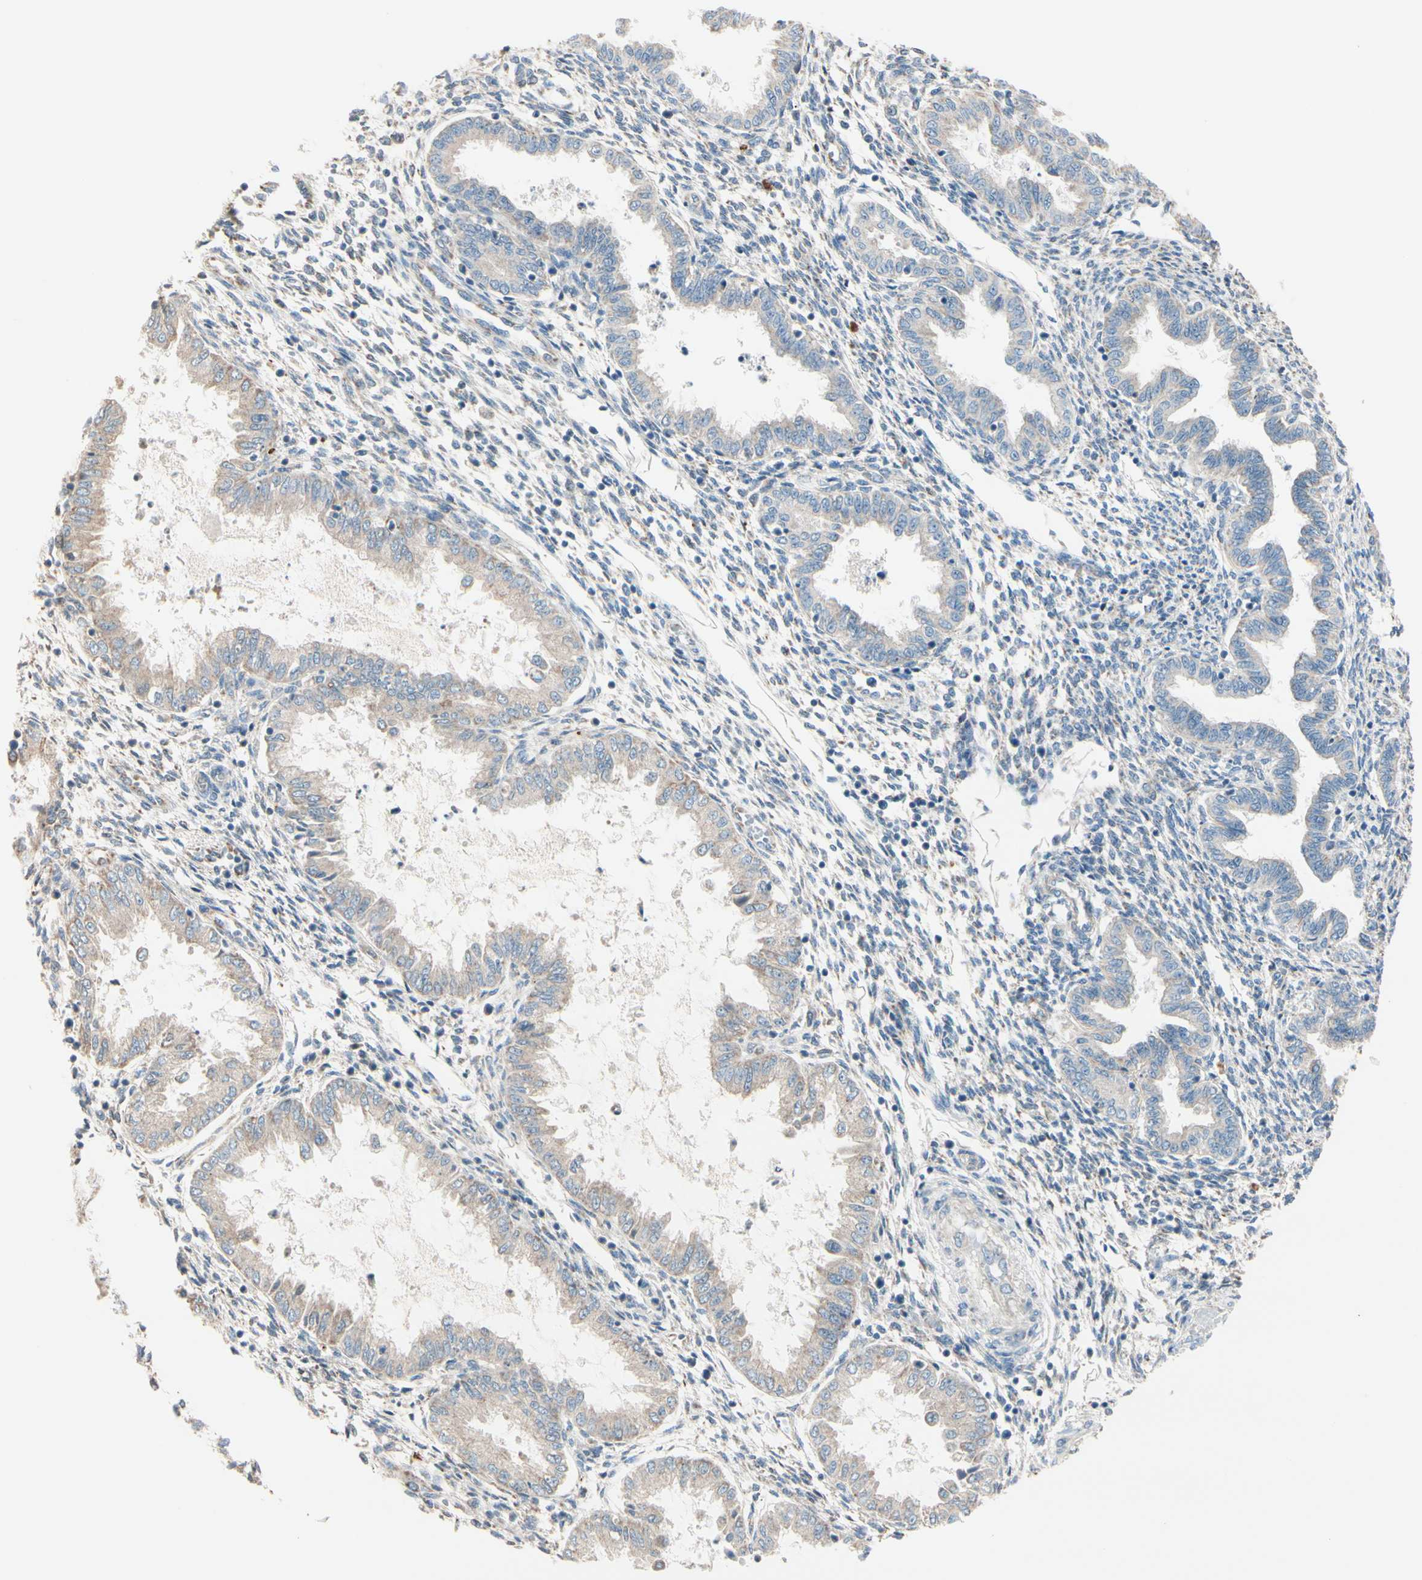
{"staining": {"intensity": "weak", "quantity": ">75%", "location": "cytoplasmic/membranous"}, "tissue": "endometrium", "cell_type": "Cells in endometrial stroma", "image_type": "normal", "snomed": [{"axis": "morphology", "description": "Normal tissue, NOS"}, {"axis": "topography", "description": "Endometrium"}], "caption": "Immunohistochemical staining of normal endometrium displays weak cytoplasmic/membranous protein staining in approximately >75% of cells in endometrial stroma.", "gene": "EPHA3", "patient": {"sex": "female", "age": 33}}